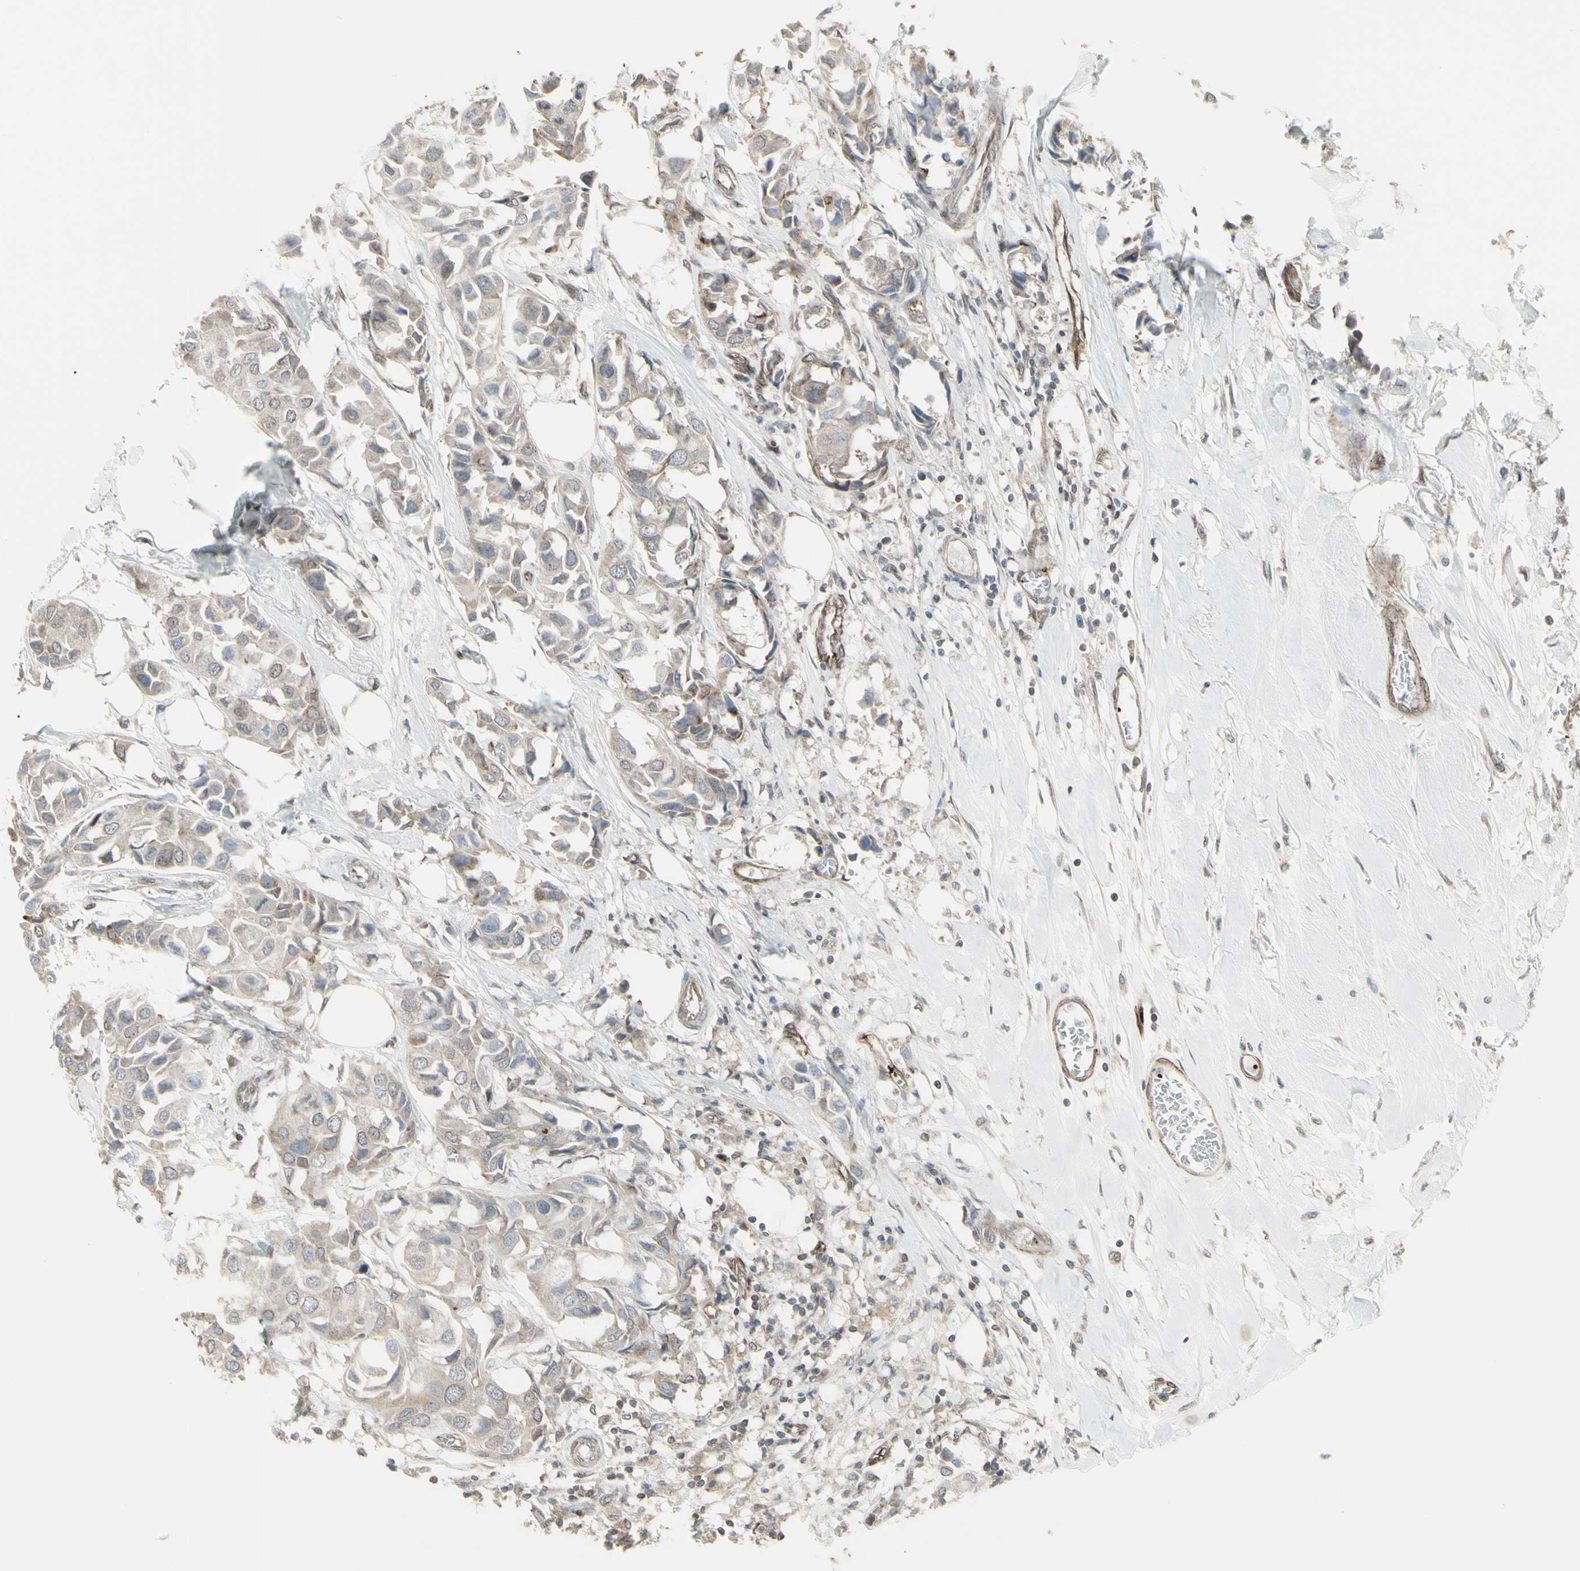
{"staining": {"intensity": "weak", "quantity": ">75%", "location": "cytoplasmic/membranous"}, "tissue": "breast cancer", "cell_type": "Tumor cells", "image_type": "cancer", "snomed": [{"axis": "morphology", "description": "Duct carcinoma"}, {"axis": "topography", "description": "Breast"}], "caption": "Protein analysis of infiltrating ductal carcinoma (breast) tissue demonstrates weak cytoplasmic/membranous positivity in approximately >75% of tumor cells.", "gene": "DTX3L", "patient": {"sex": "female", "age": 80}}